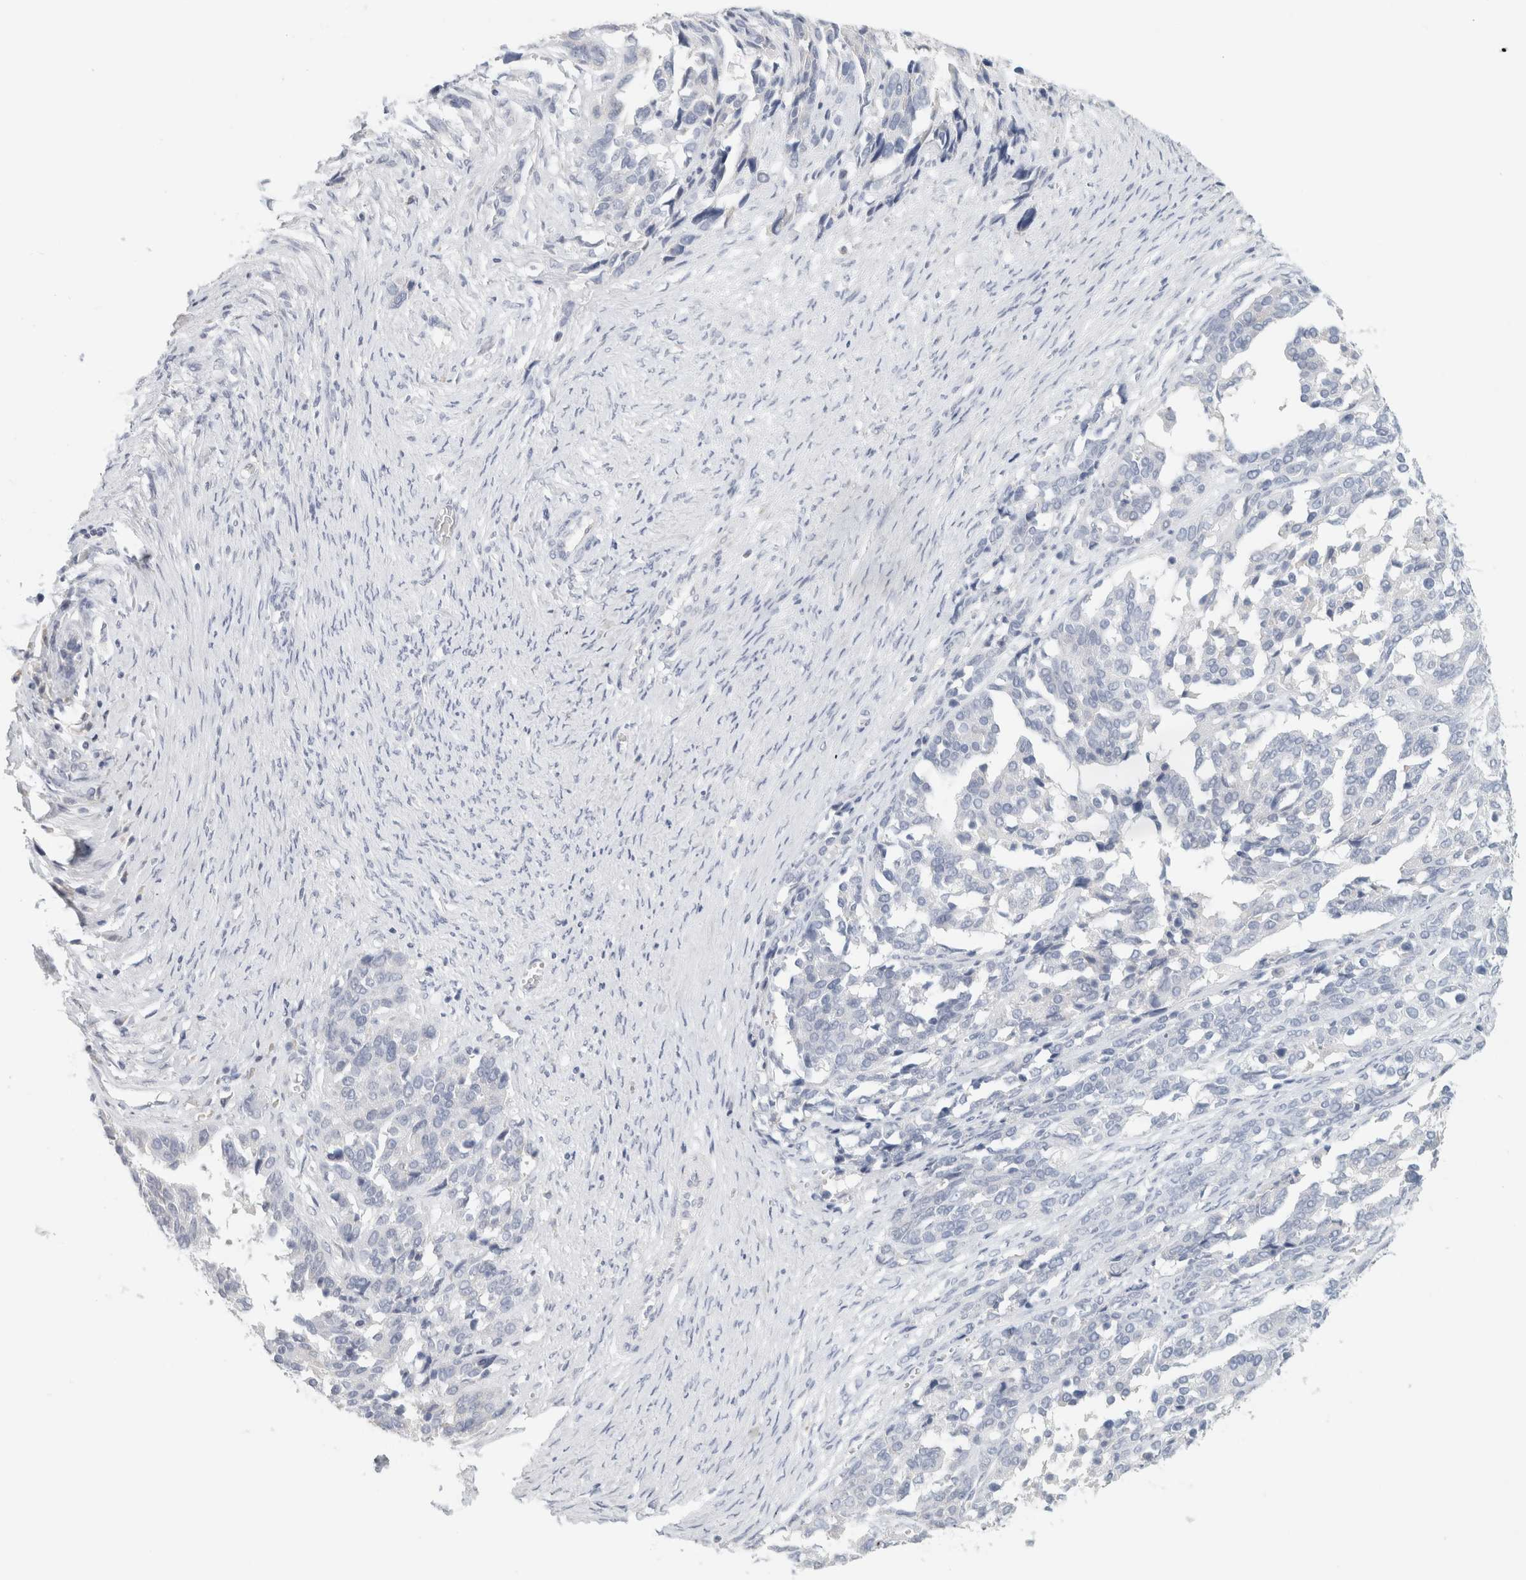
{"staining": {"intensity": "negative", "quantity": "none", "location": "none"}, "tissue": "ovarian cancer", "cell_type": "Tumor cells", "image_type": "cancer", "snomed": [{"axis": "morphology", "description": "Cystadenocarcinoma, serous, NOS"}, {"axis": "topography", "description": "Ovary"}], "caption": "An image of ovarian cancer stained for a protein reveals no brown staining in tumor cells.", "gene": "NEFM", "patient": {"sex": "female", "age": 44}}